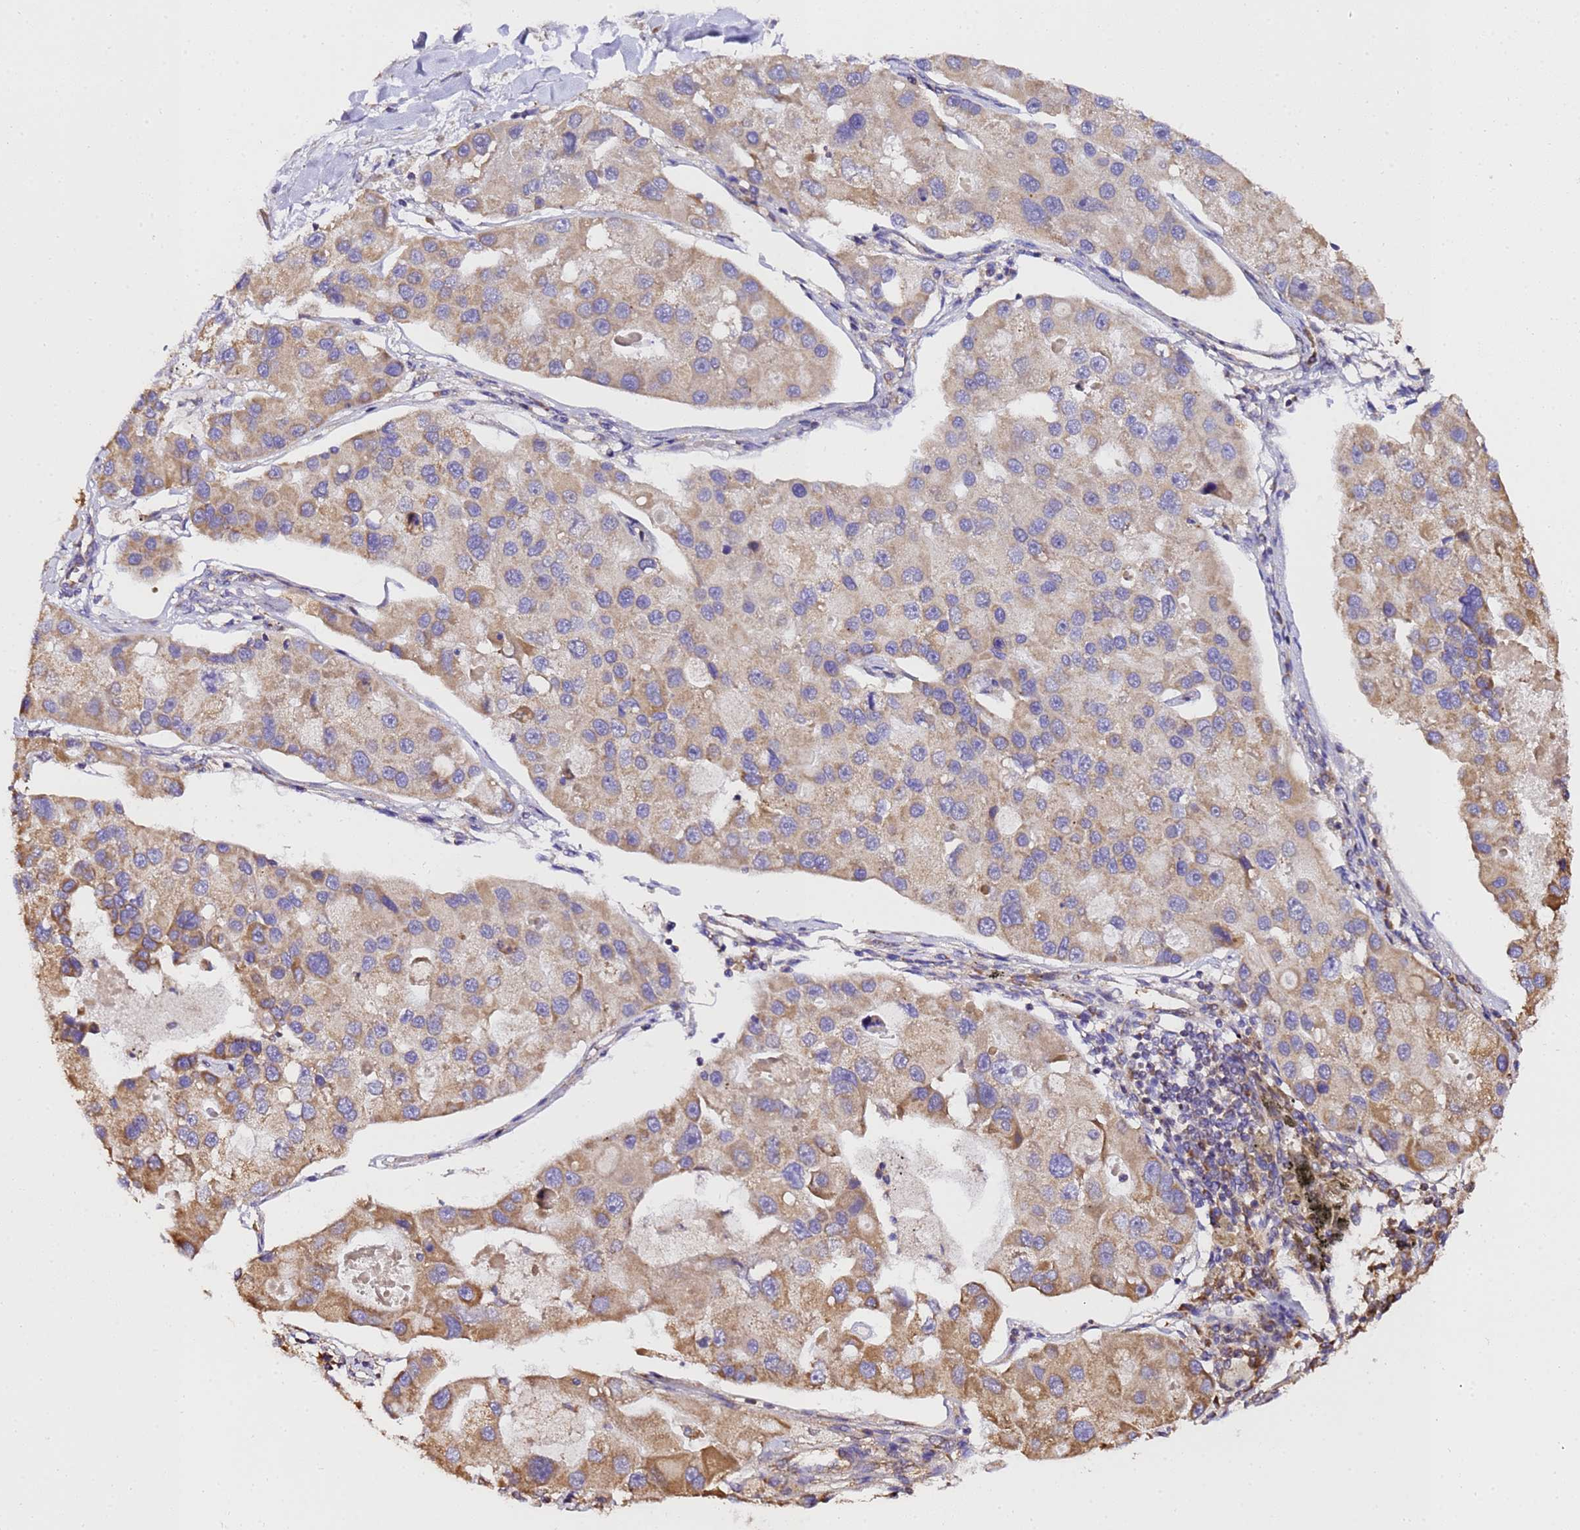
{"staining": {"intensity": "moderate", "quantity": ">75%", "location": "cytoplasmic/membranous"}, "tissue": "lung cancer", "cell_type": "Tumor cells", "image_type": "cancer", "snomed": [{"axis": "morphology", "description": "Adenocarcinoma, NOS"}, {"axis": "topography", "description": "Lung"}], "caption": "This image demonstrates IHC staining of lung adenocarcinoma, with medium moderate cytoplasmic/membranous expression in about >75% of tumor cells.", "gene": "LRRIQ1", "patient": {"sex": "female", "age": 54}}